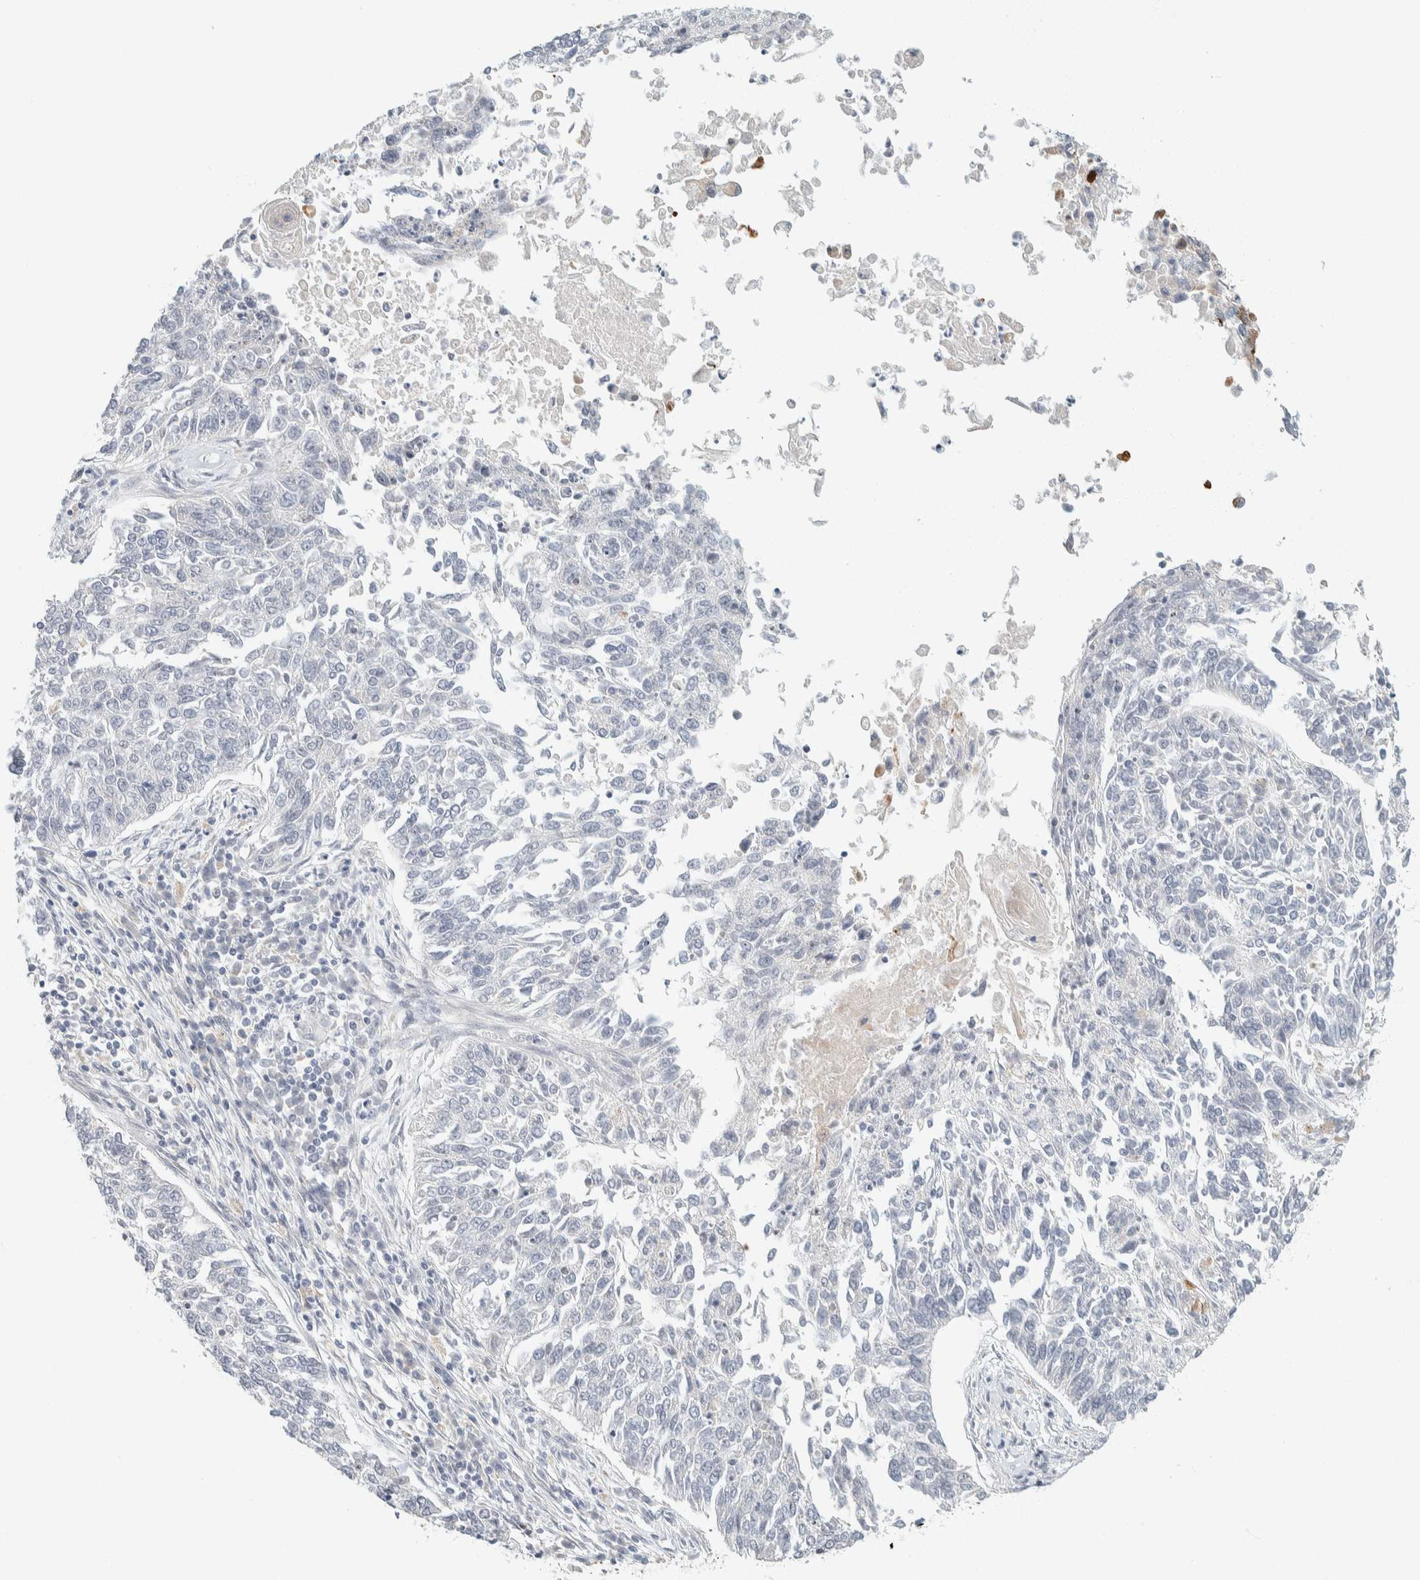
{"staining": {"intensity": "negative", "quantity": "none", "location": "none"}, "tissue": "lung cancer", "cell_type": "Tumor cells", "image_type": "cancer", "snomed": [{"axis": "morphology", "description": "Normal tissue, NOS"}, {"axis": "morphology", "description": "Squamous cell carcinoma, NOS"}, {"axis": "topography", "description": "Cartilage tissue"}, {"axis": "topography", "description": "Bronchus"}, {"axis": "topography", "description": "Lung"}], "caption": "Photomicrograph shows no protein expression in tumor cells of lung cancer (squamous cell carcinoma) tissue. The staining was performed using DAB to visualize the protein expression in brown, while the nuclei were stained in blue with hematoxylin (Magnification: 20x).", "gene": "ZBTB2", "patient": {"sex": "female", "age": 49}}